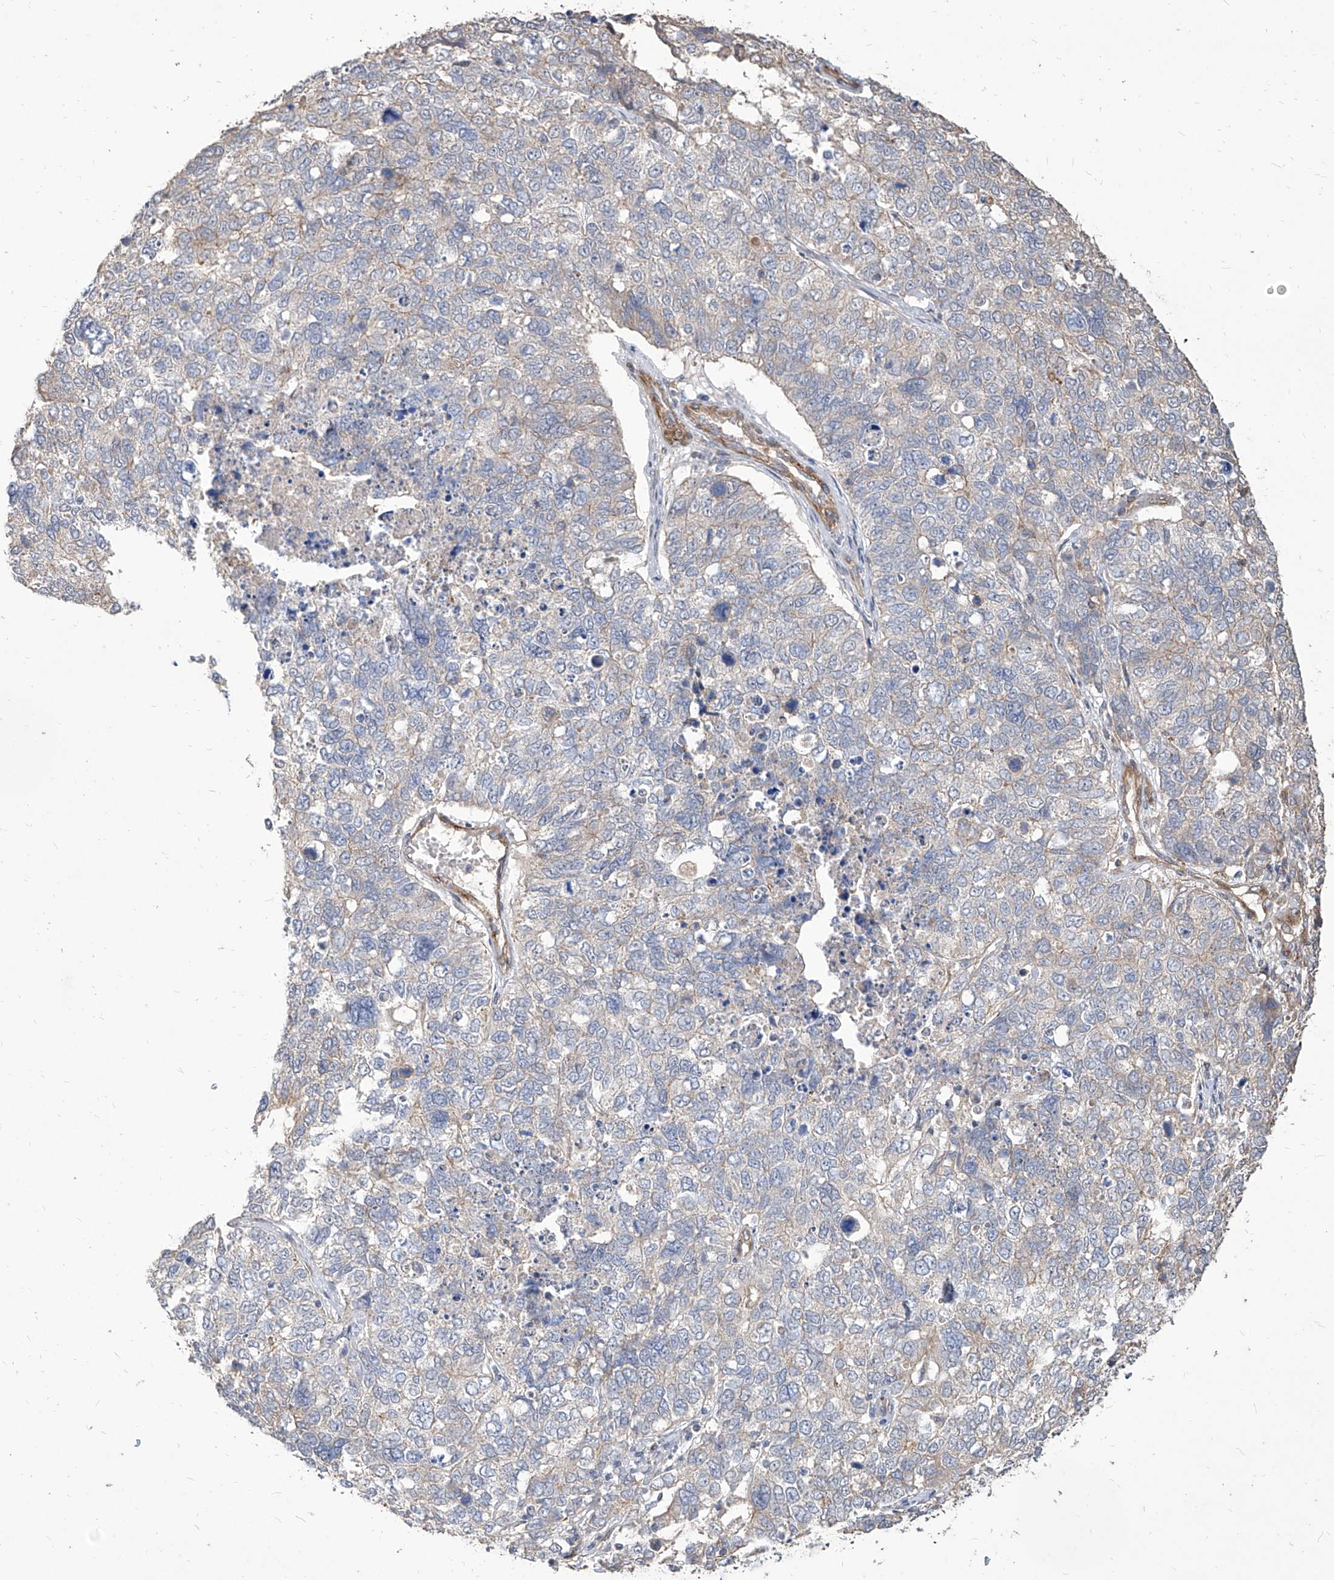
{"staining": {"intensity": "negative", "quantity": "none", "location": "none"}, "tissue": "cervical cancer", "cell_type": "Tumor cells", "image_type": "cancer", "snomed": [{"axis": "morphology", "description": "Squamous cell carcinoma, NOS"}, {"axis": "topography", "description": "Cervix"}], "caption": "Immunohistochemical staining of human squamous cell carcinoma (cervical) displays no significant staining in tumor cells.", "gene": "FAM83B", "patient": {"sex": "female", "age": 63}}